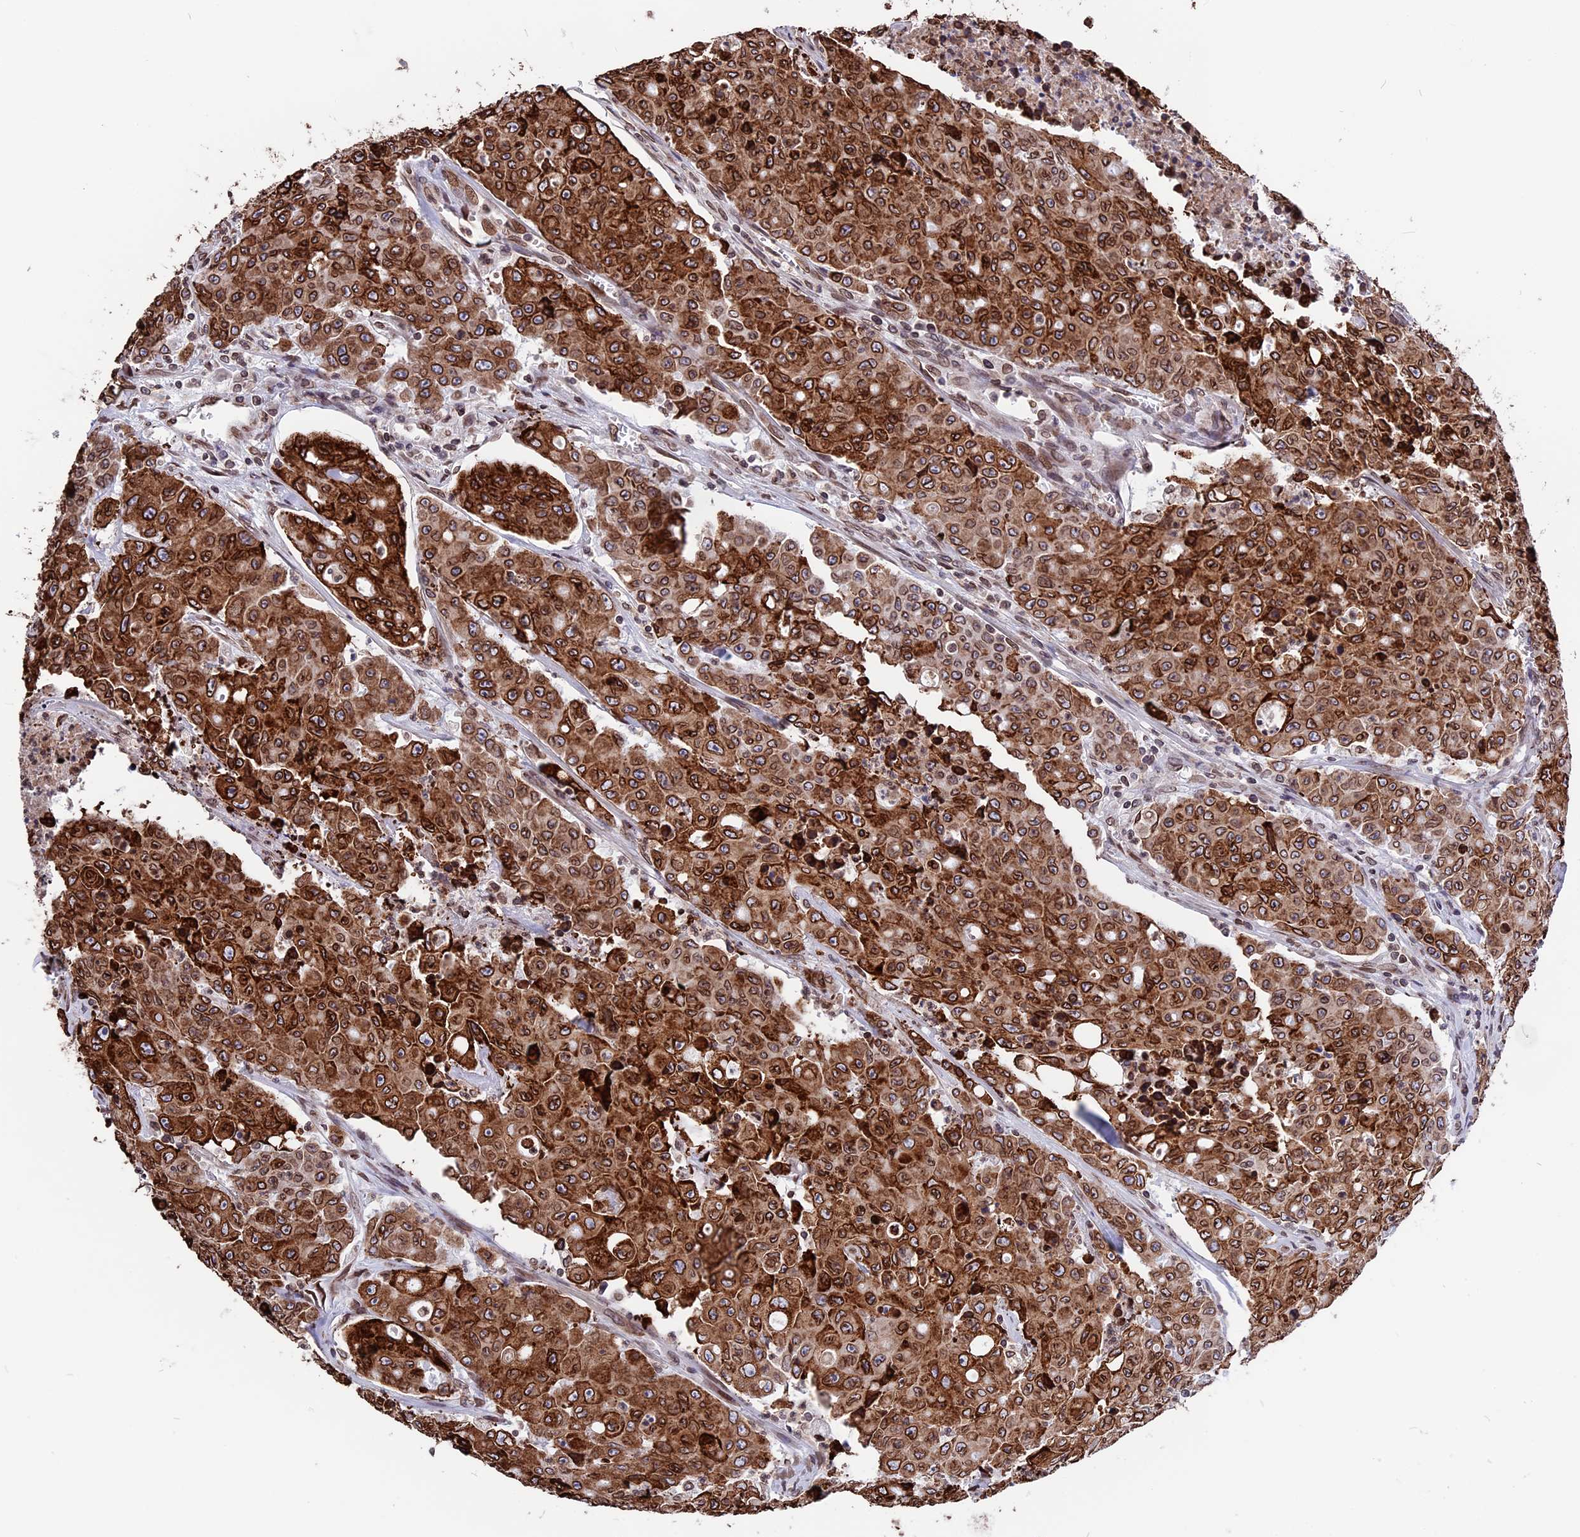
{"staining": {"intensity": "strong", "quantity": ">75%", "location": "cytoplasmic/membranous,nuclear"}, "tissue": "colorectal cancer", "cell_type": "Tumor cells", "image_type": "cancer", "snomed": [{"axis": "morphology", "description": "Adenocarcinoma, NOS"}, {"axis": "topography", "description": "Colon"}], "caption": "A brown stain highlights strong cytoplasmic/membranous and nuclear staining of a protein in adenocarcinoma (colorectal) tumor cells.", "gene": "PTCHD4", "patient": {"sex": "male", "age": 51}}